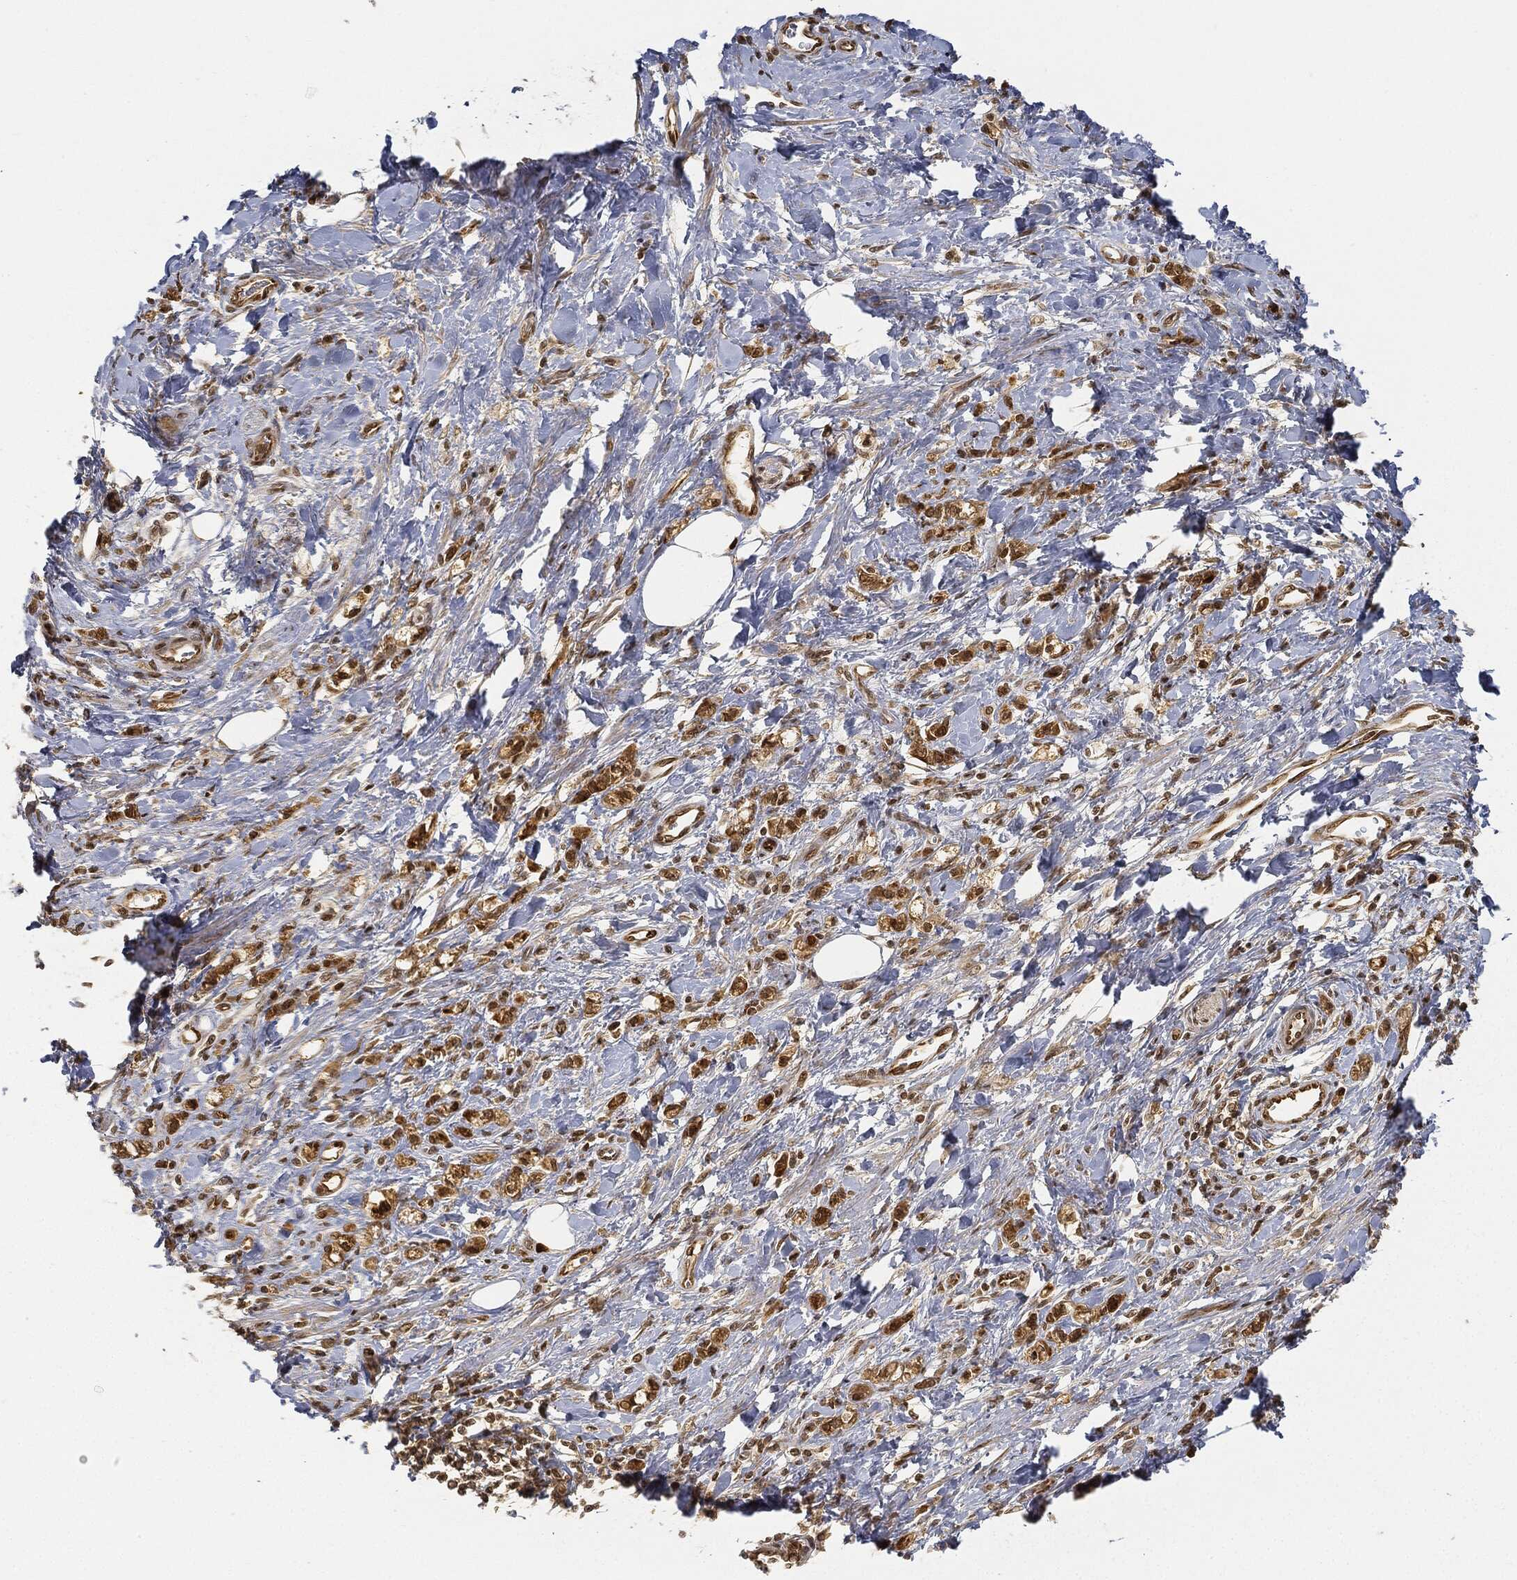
{"staining": {"intensity": "strong", "quantity": "25%-75%", "location": "cytoplasmic/membranous,nuclear"}, "tissue": "stomach cancer", "cell_type": "Tumor cells", "image_type": "cancer", "snomed": [{"axis": "morphology", "description": "Adenocarcinoma, NOS"}, {"axis": "topography", "description": "Stomach"}], "caption": "DAB immunohistochemical staining of stomach cancer (adenocarcinoma) displays strong cytoplasmic/membranous and nuclear protein staining in about 25%-75% of tumor cells.", "gene": "CIB1", "patient": {"sex": "male", "age": 77}}